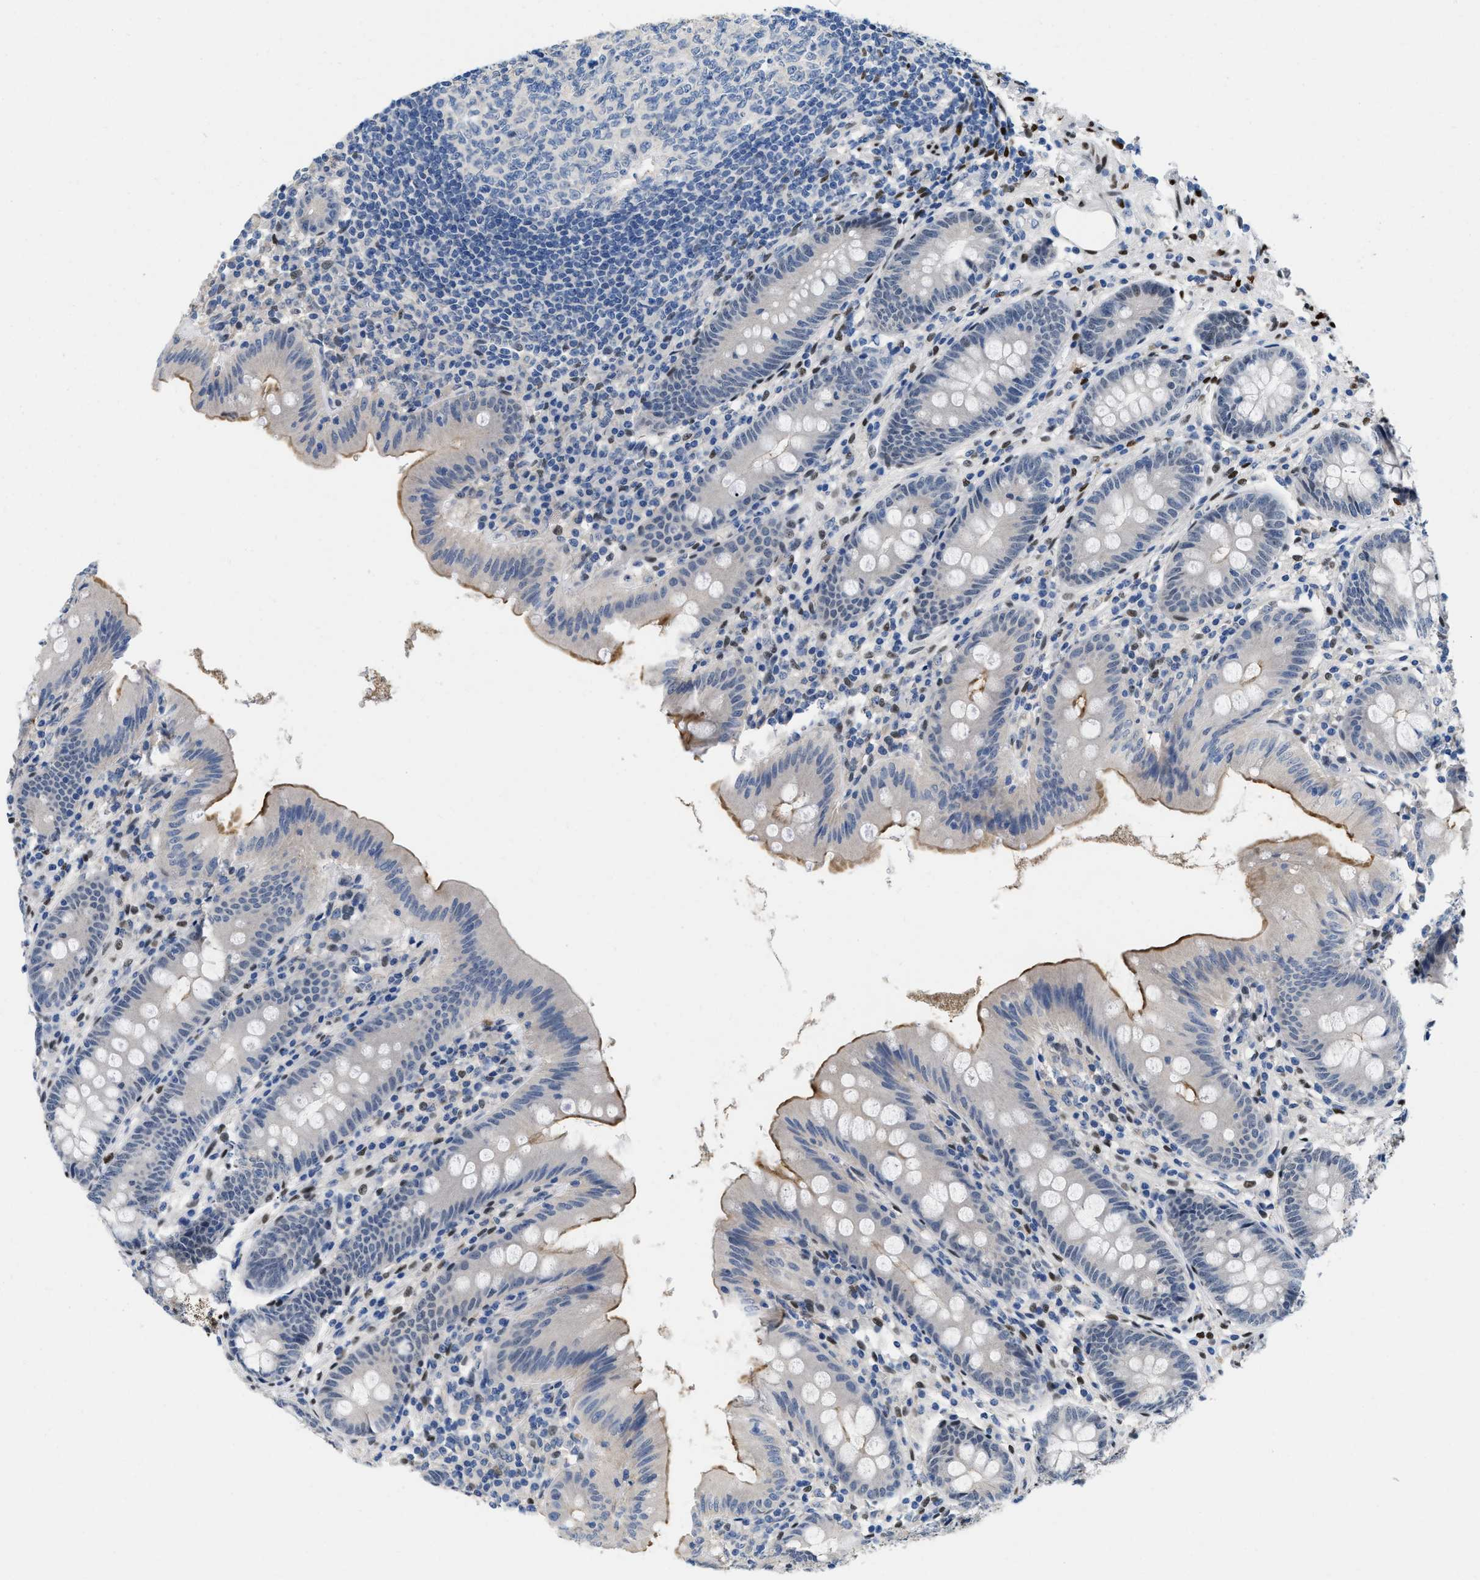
{"staining": {"intensity": "moderate", "quantity": "<25%", "location": "cytoplasmic/membranous"}, "tissue": "appendix", "cell_type": "Glandular cells", "image_type": "normal", "snomed": [{"axis": "morphology", "description": "Normal tissue, NOS"}, {"axis": "topography", "description": "Appendix"}], "caption": "Immunohistochemistry photomicrograph of benign appendix: appendix stained using immunohistochemistry reveals low levels of moderate protein expression localized specifically in the cytoplasmic/membranous of glandular cells, appearing as a cytoplasmic/membranous brown color.", "gene": "NFIX", "patient": {"sex": "male", "age": 56}}